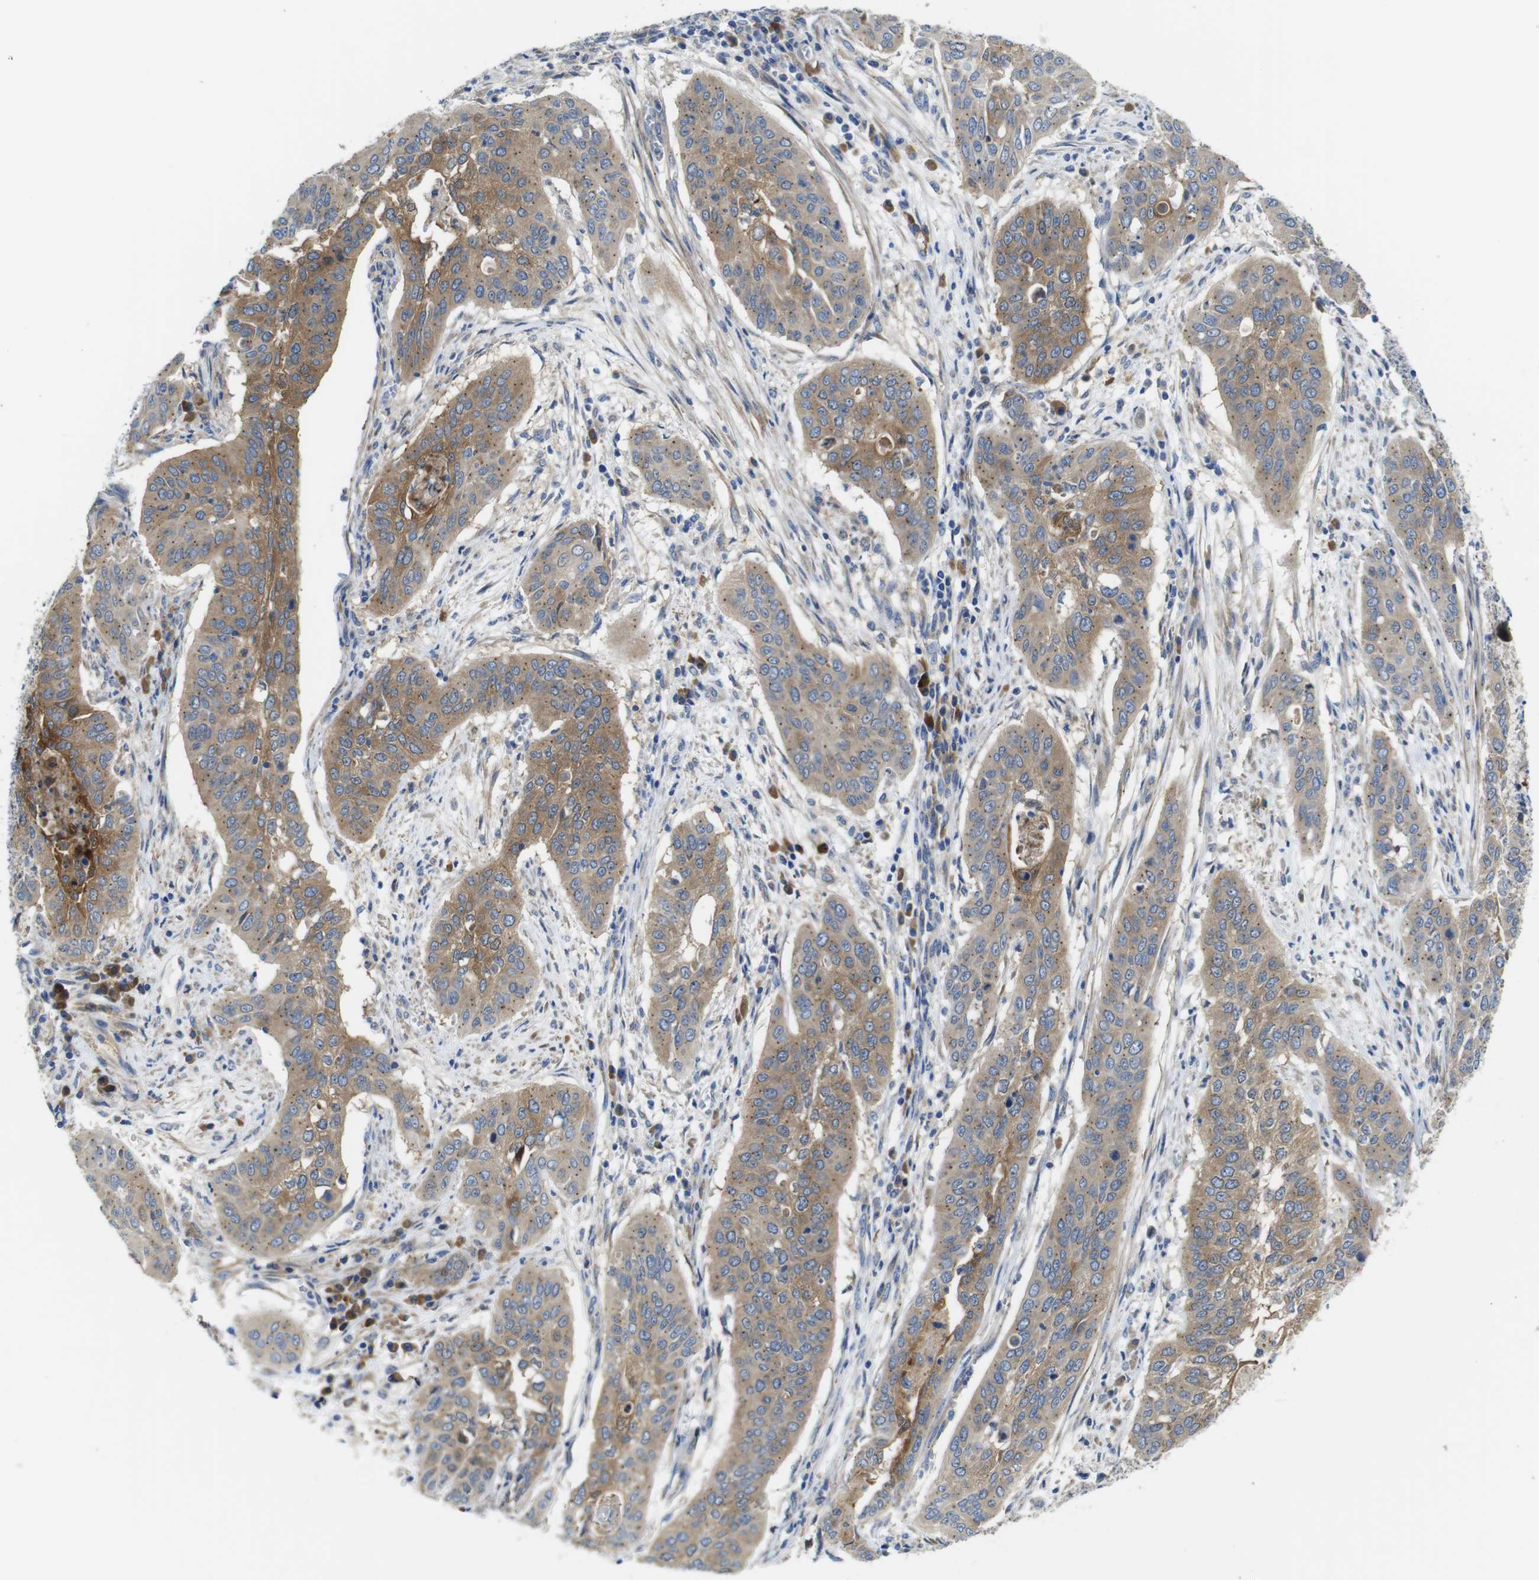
{"staining": {"intensity": "moderate", "quantity": ">75%", "location": "cytoplasmic/membranous"}, "tissue": "cervical cancer", "cell_type": "Tumor cells", "image_type": "cancer", "snomed": [{"axis": "morphology", "description": "Squamous cell carcinoma, NOS"}, {"axis": "topography", "description": "Cervix"}], "caption": "A brown stain labels moderate cytoplasmic/membranous expression of a protein in cervical cancer tumor cells.", "gene": "DDRGK1", "patient": {"sex": "female", "age": 39}}